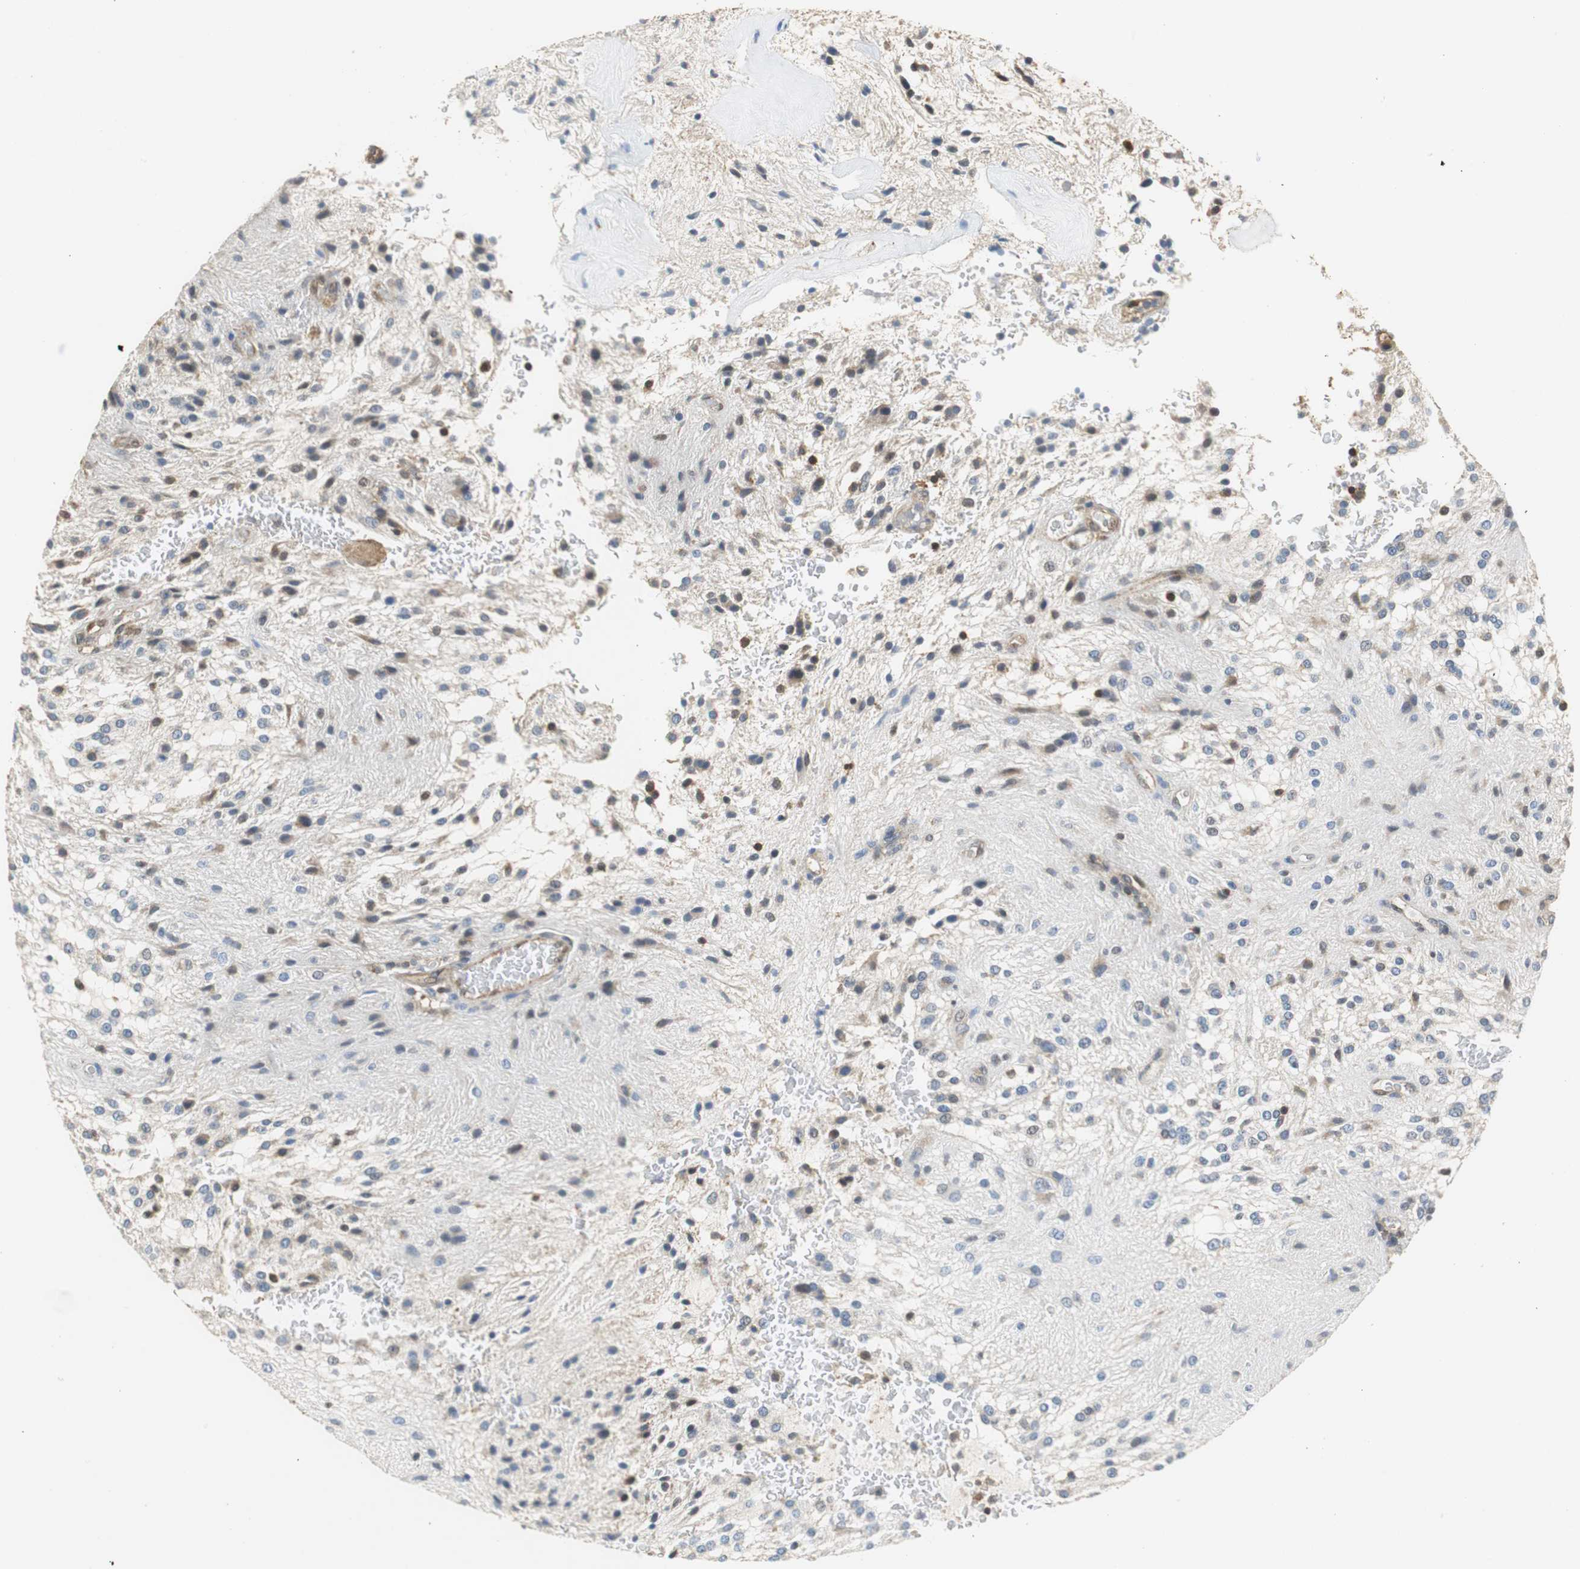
{"staining": {"intensity": "weak", "quantity": "25%-75%", "location": "cytoplasmic/membranous"}, "tissue": "glioma", "cell_type": "Tumor cells", "image_type": "cancer", "snomed": [{"axis": "morphology", "description": "Glioma, malignant, NOS"}, {"axis": "topography", "description": "Cerebellum"}], "caption": "Protein analysis of glioma tissue shows weak cytoplasmic/membranous positivity in approximately 25%-75% of tumor cells. (IHC, brightfield microscopy, high magnification).", "gene": "GSDMD", "patient": {"sex": "female", "age": 10}}